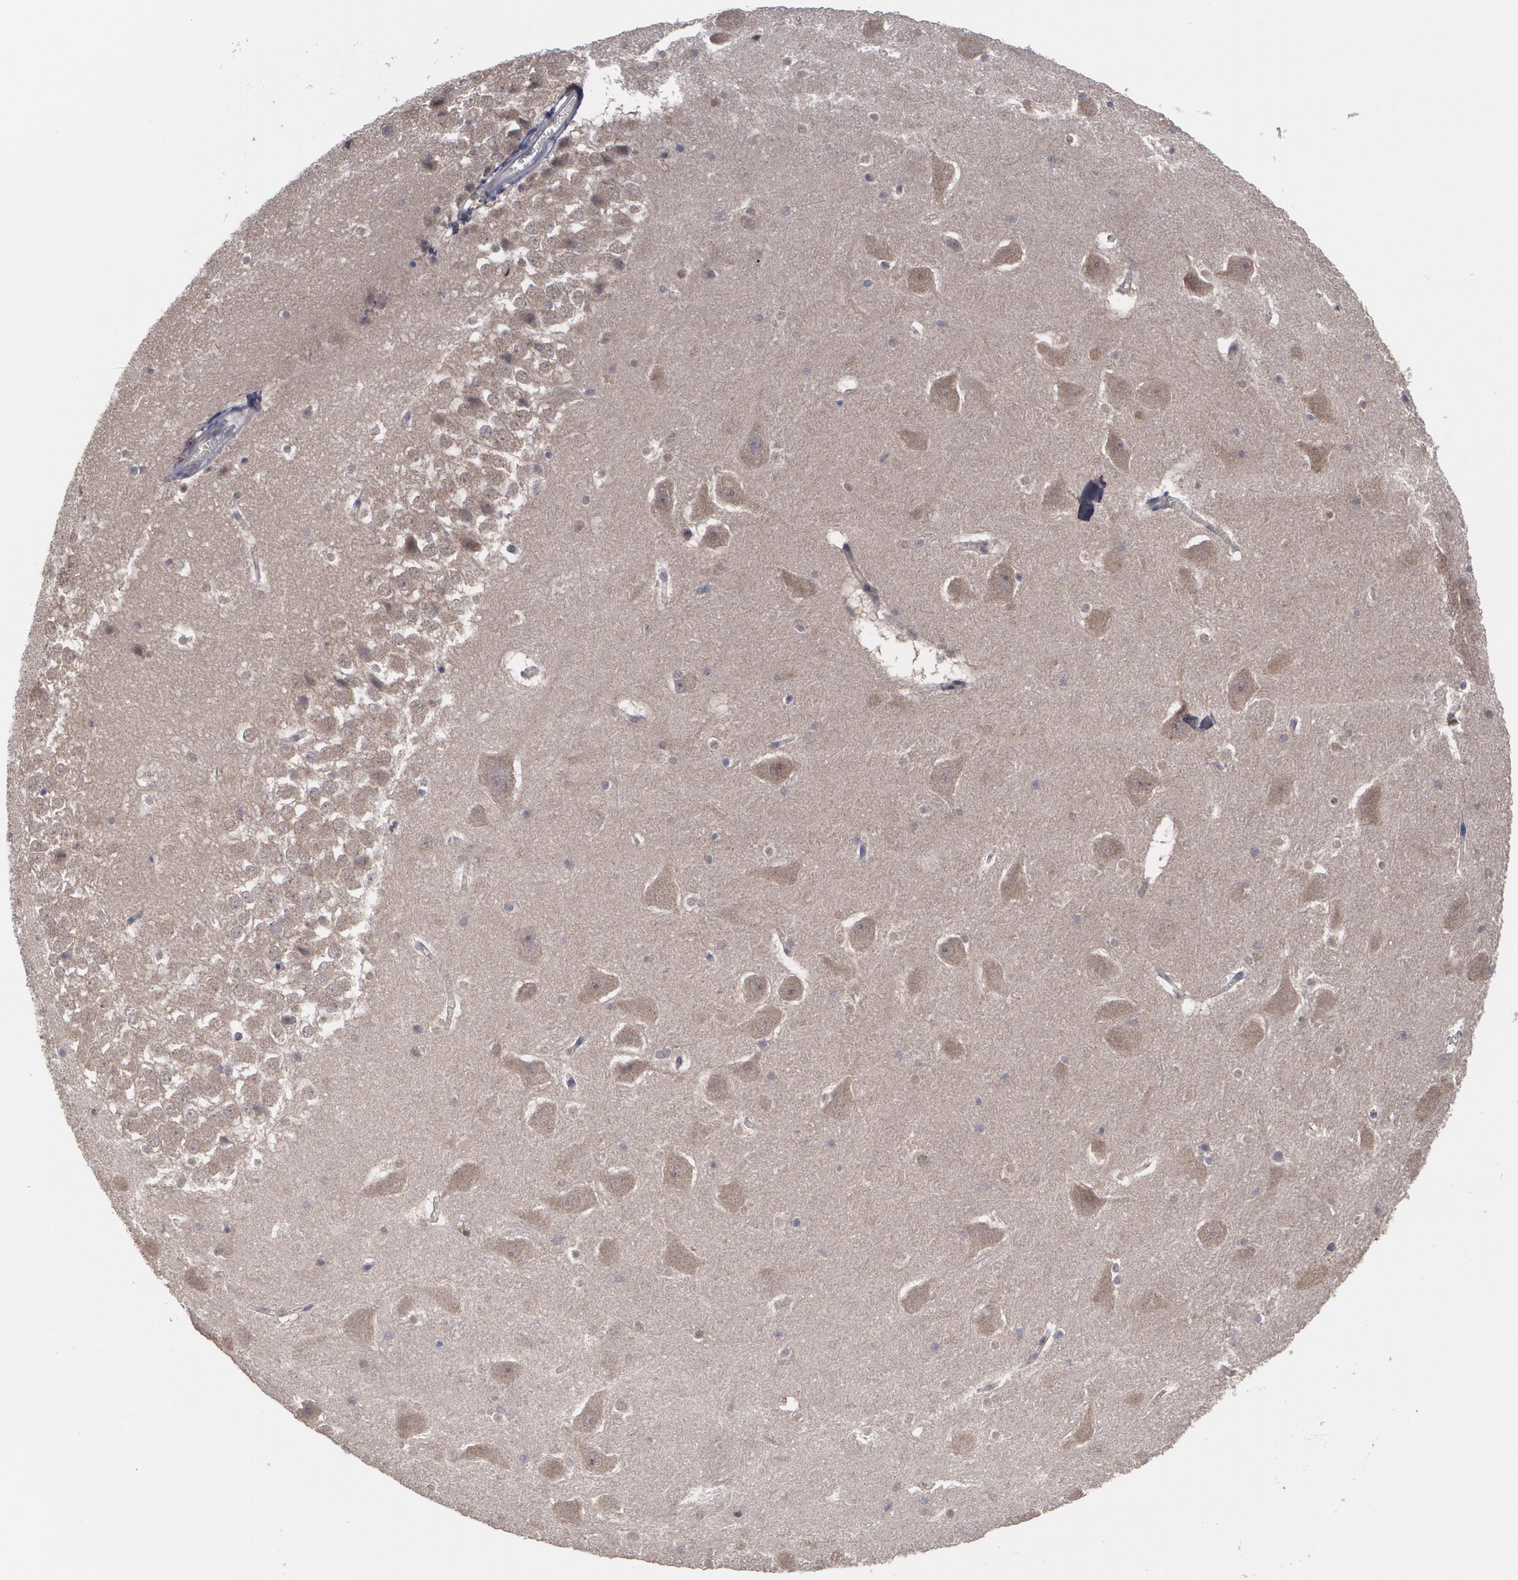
{"staining": {"intensity": "negative", "quantity": "none", "location": "none"}, "tissue": "hippocampus", "cell_type": "Glial cells", "image_type": "normal", "snomed": [{"axis": "morphology", "description": "Normal tissue, NOS"}, {"axis": "topography", "description": "Hippocampus"}], "caption": "The immunohistochemistry (IHC) photomicrograph has no significant expression in glial cells of hippocampus.", "gene": "ARF6", "patient": {"sex": "male", "age": 45}}